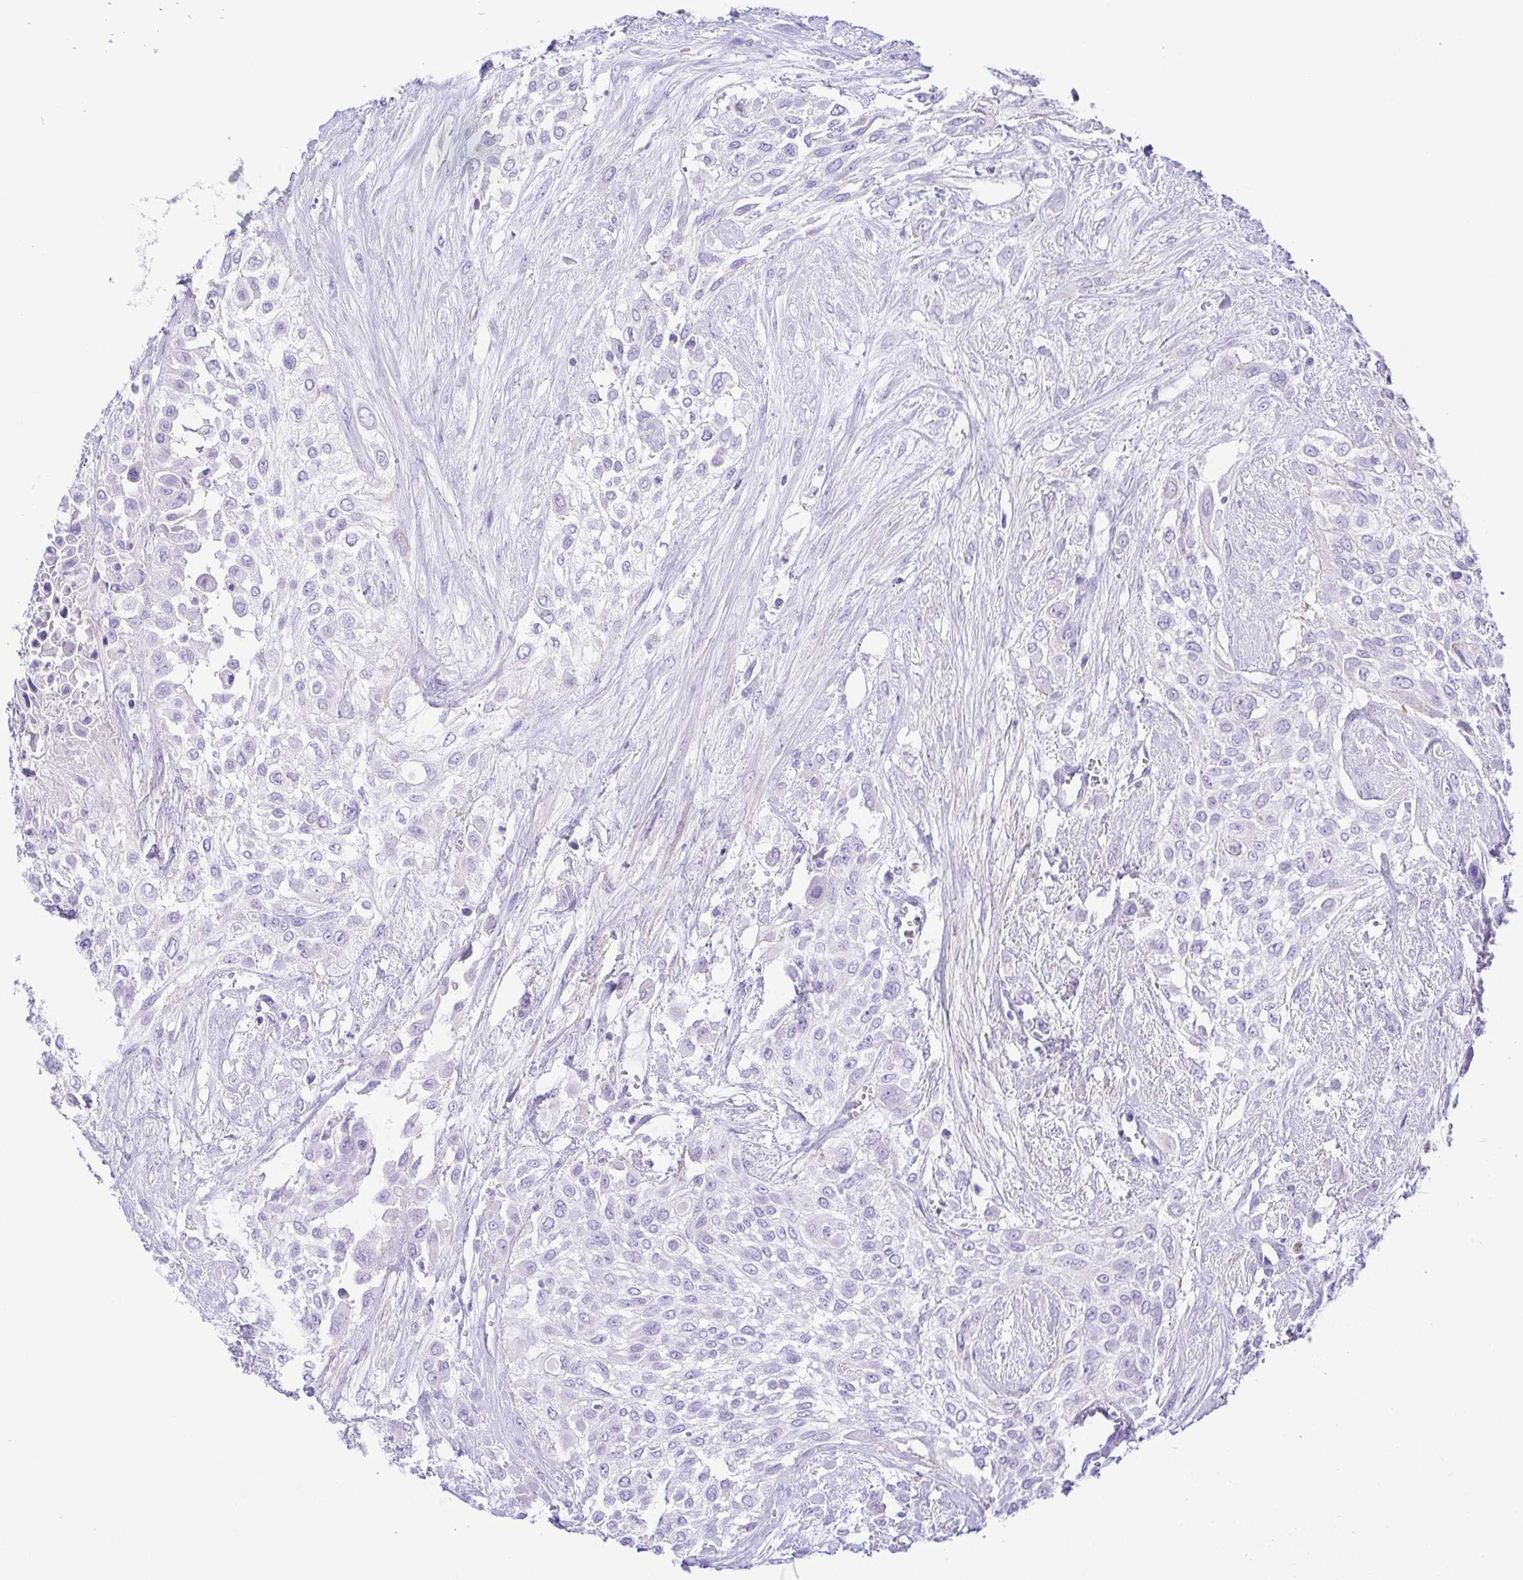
{"staining": {"intensity": "negative", "quantity": "none", "location": "none"}, "tissue": "urothelial cancer", "cell_type": "Tumor cells", "image_type": "cancer", "snomed": [{"axis": "morphology", "description": "Urothelial carcinoma, High grade"}, {"axis": "topography", "description": "Urinary bladder"}], "caption": "Protein analysis of urothelial cancer displays no significant staining in tumor cells.", "gene": "GPR182", "patient": {"sex": "male", "age": 57}}